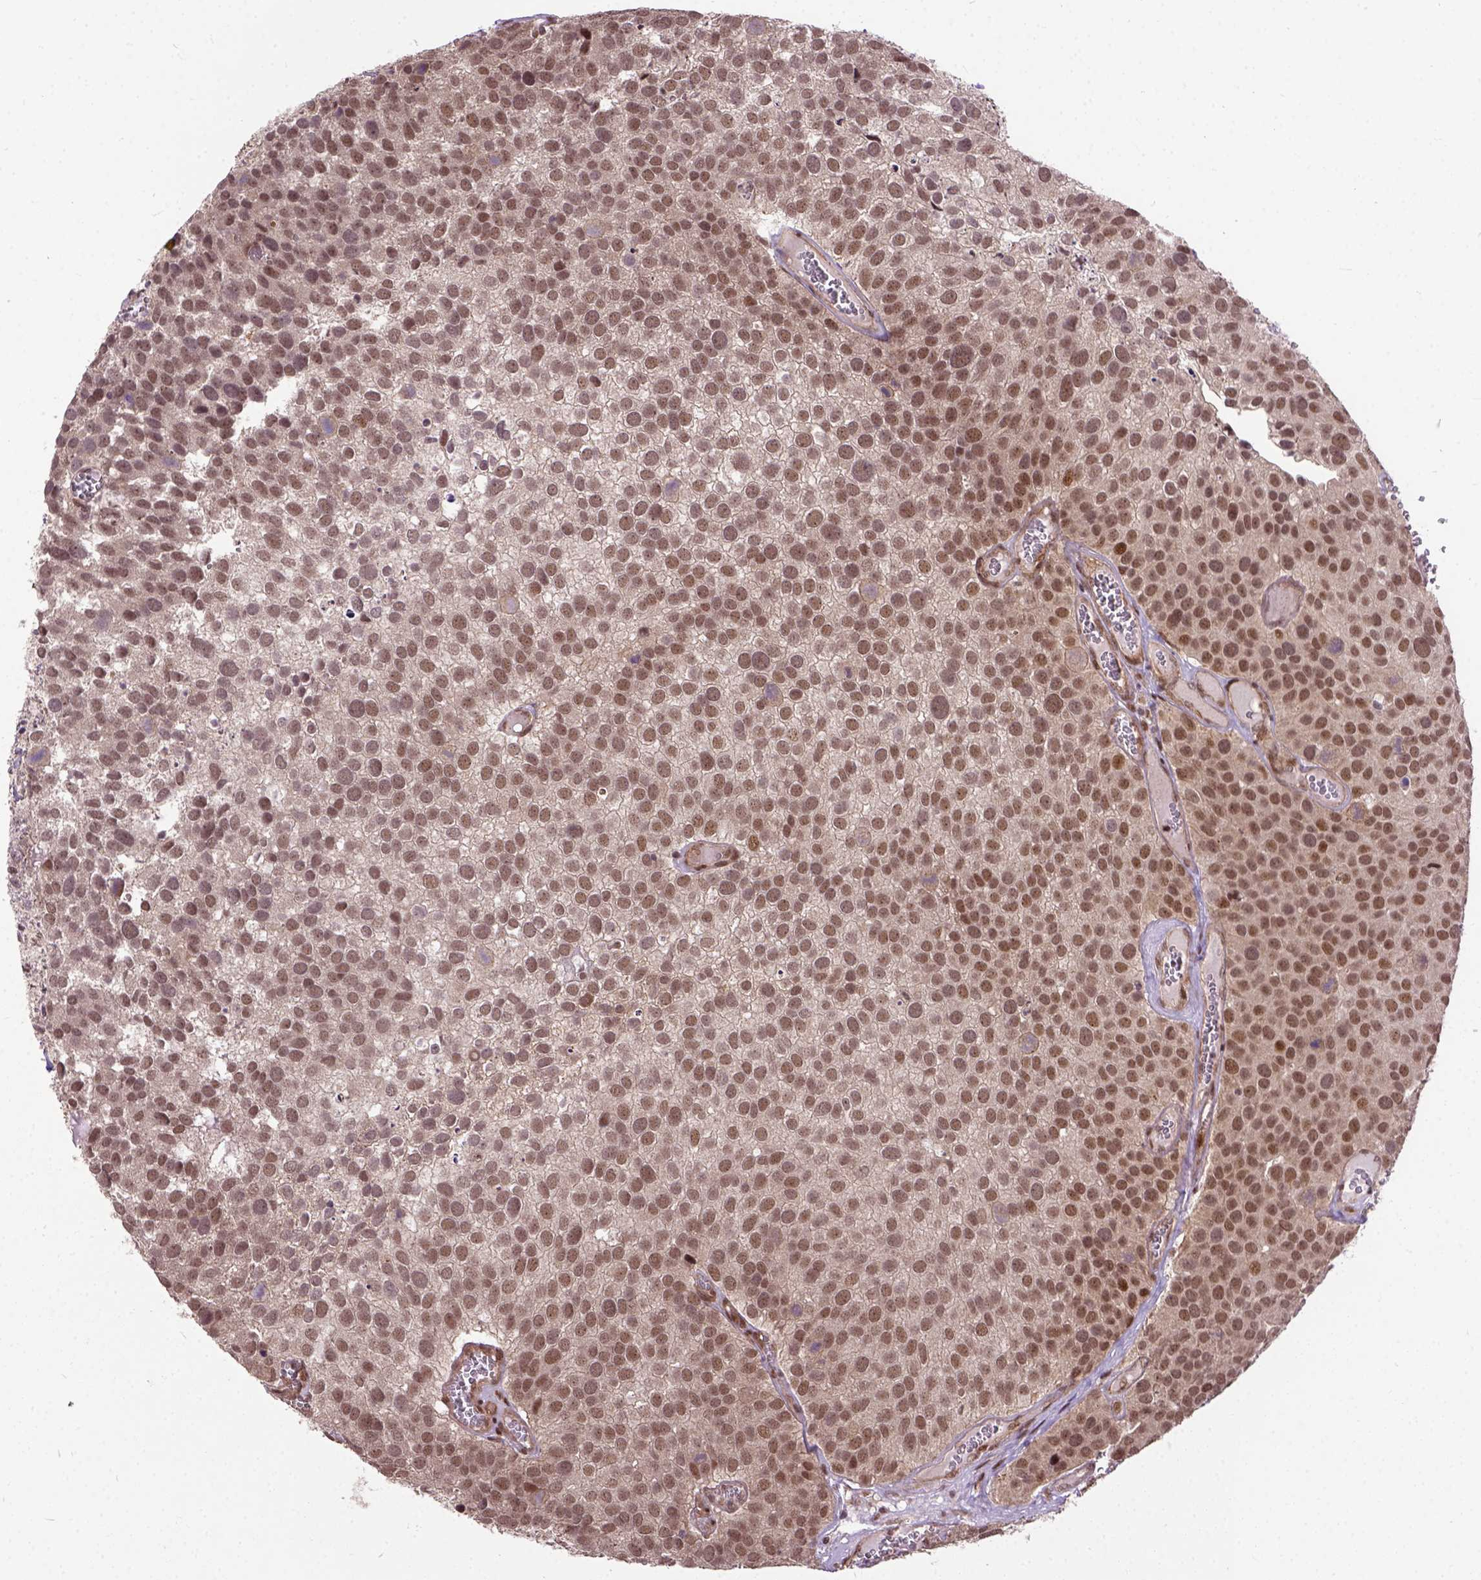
{"staining": {"intensity": "moderate", "quantity": ">75%", "location": "nuclear"}, "tissue": "urothelial cancer", "cell_type": "Tumor cells", "image_type": "cancer", "snomed": [{"axis": "morphology", "description": "Urothelial carcinoma, Low grade"}, {"axis": "topography", "description": "Urinary bladder"}], "caption": "Tumor cells demonstrate medium levels of moderate nuclear staining in about >75% of cells in urothelial carcinoma (low-grade).", "gene": "ZNF630", "patient": {"sex": "female", "age": 69}}